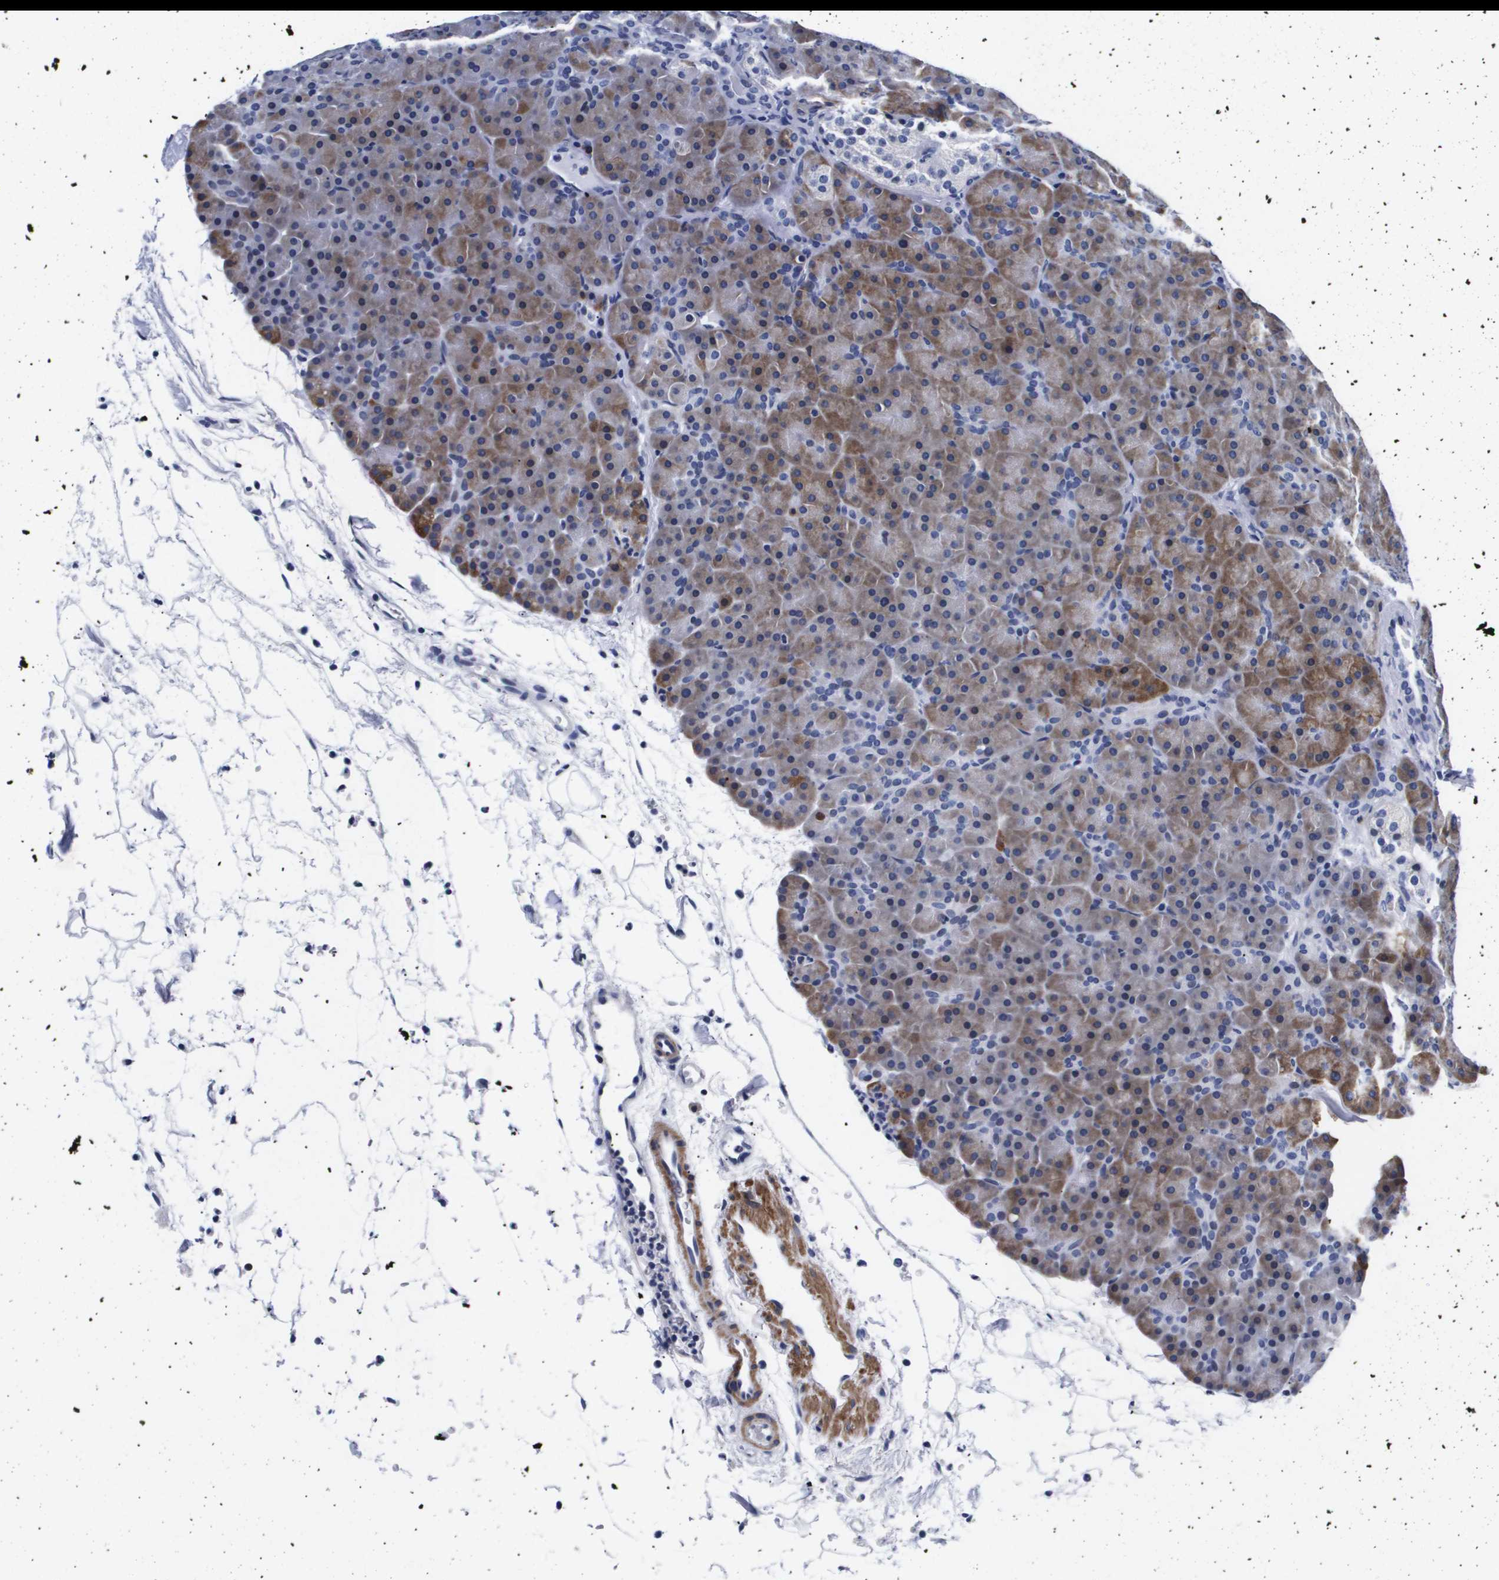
{"staining": {"intensity": "moderate", "quantity": "<25%", "location": "cytoplasmic/membranous"}, "tissue": "pancreas", "cell_type": "Exocrine glandular cells", "image_type": "normal", "snomed": [{"axis": "morphology", "description": "Normal tissue, NOS"}, {"axis": "topography", "description": "Pancreas"}], "caption": "Approximately <25% of exocrine glandular cells in benign human pancreas reveal moderate cytoplasmic/membranous protein positivity as visualized by brown immunohistochemical staining.", "gene": "SHD", "patient": {"sex": "male", "age": 66}}